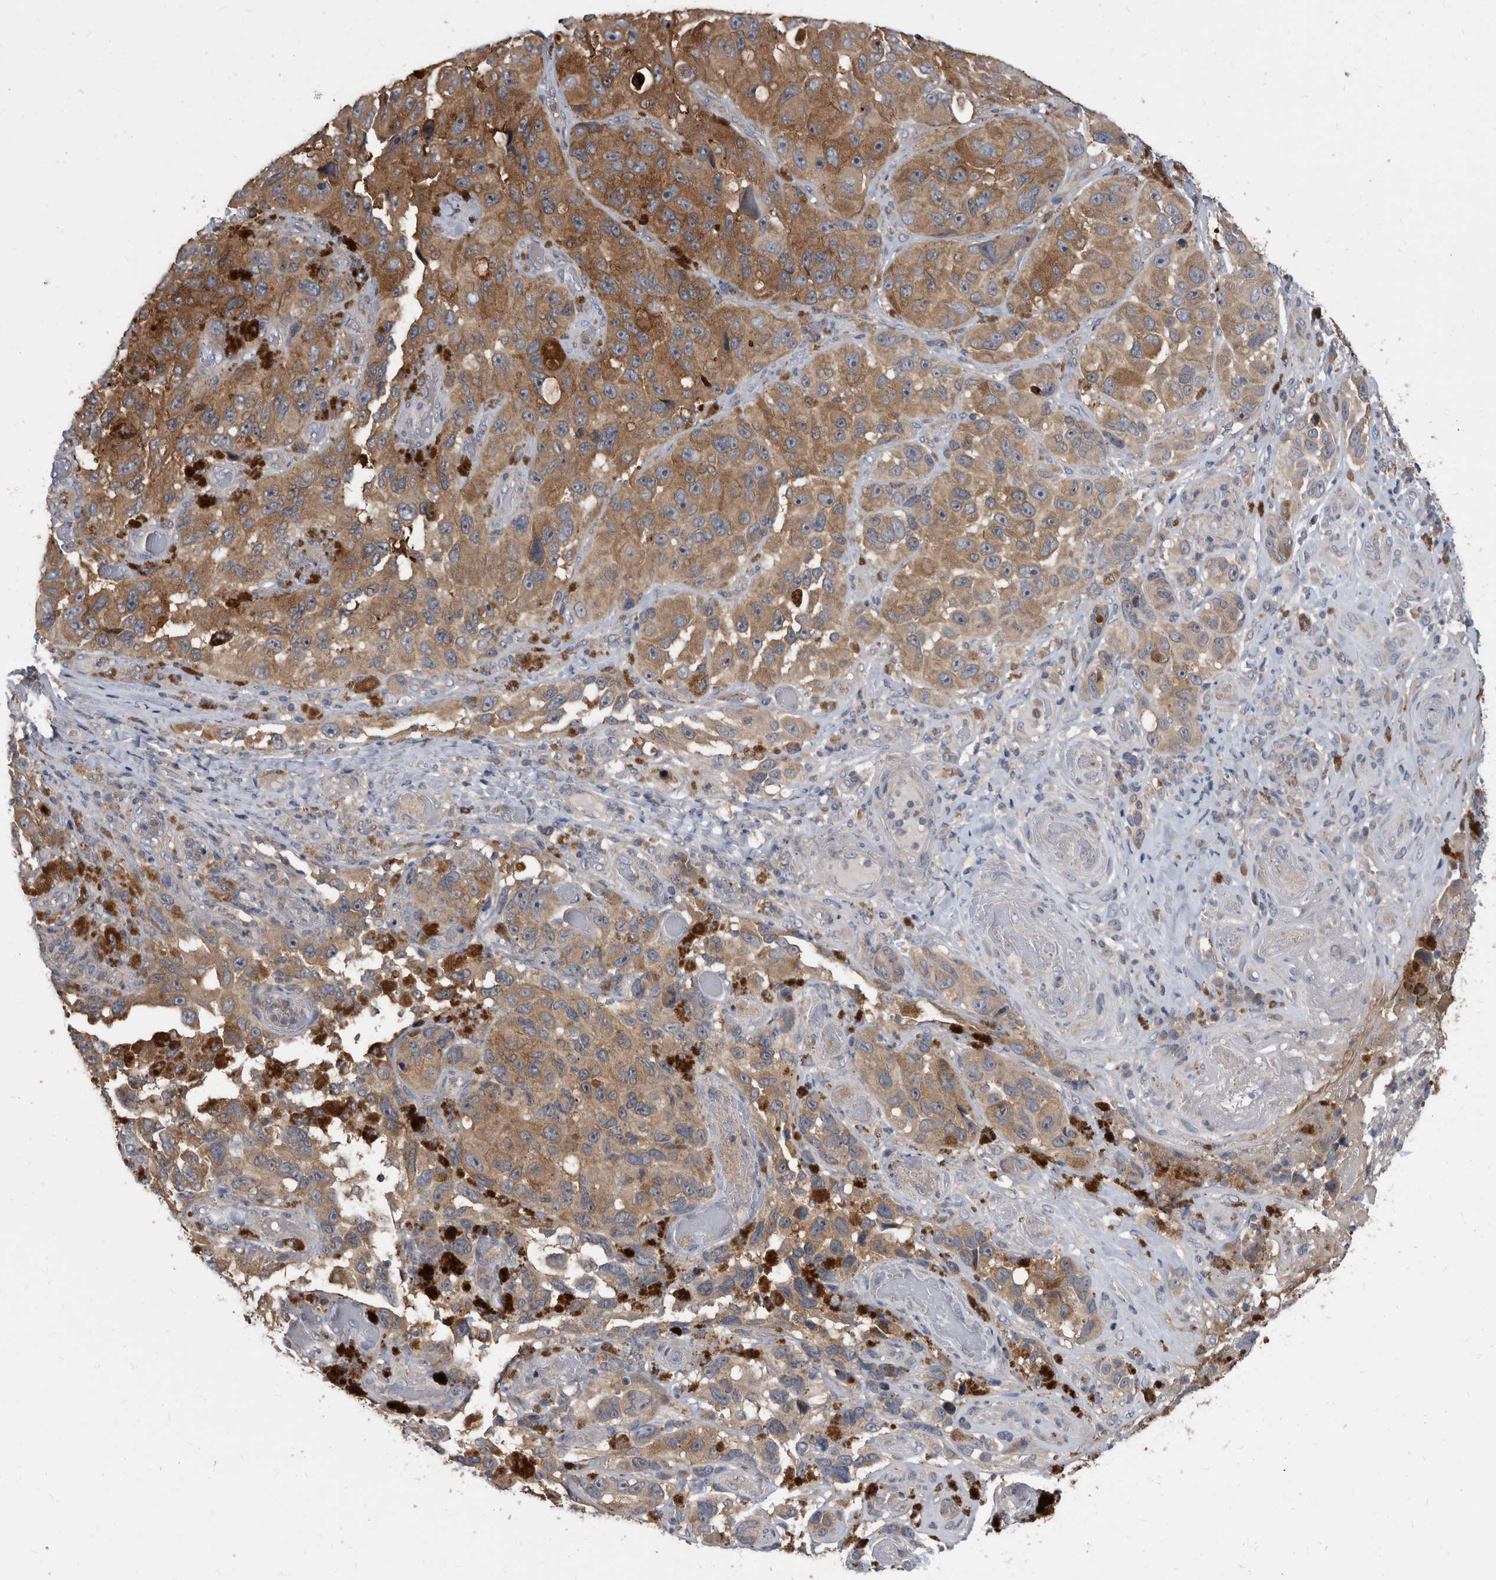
{"staining": {"intensity": "moderate", "quantity": ">75%", "location": "cytoplasmic/membranous,nuclear"}, "tissue": "melanoma", "cell_type": "Tumor cells", "image_type": "cancer", "snomed": [{"axis": "morphology", "description": "Malignant melanoma, NOS"}, {"axis": "topography", "description": "Skin"}], "caption": "This micrograph exhibits melanoma stained with immunohistochemistry (IHC) to label a protein in brown. The cytoplasmic/membranous and nuclear of tumor cells show moderate positivity for the protein. Nuclei are counter-stained blue.", "gene": "APEH", "patient": {"sex": "female", "age": 73}}